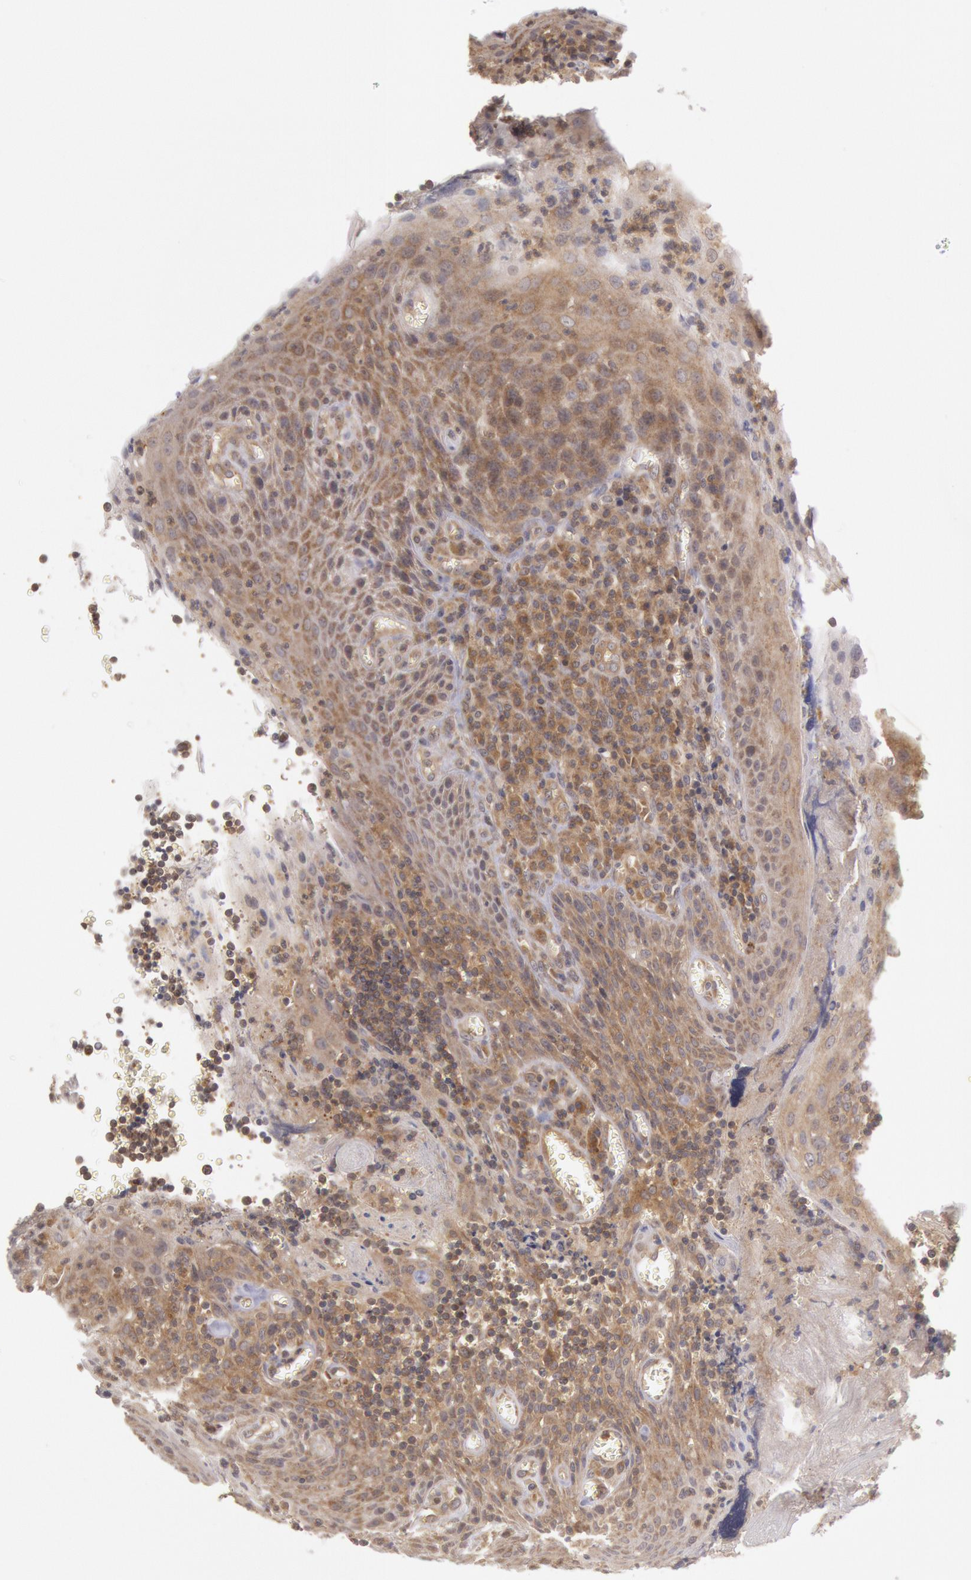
{"staining": {"intensity": "moderate", "quantity": ">75%", "location": "cytoplasmic/membranous"}, "tissue": "tonsil", "cell_type": "Germinal center cells", "image_type": "normal", "snomed": [{"axis": "morphology", "description": "Normal tissue, NOS"}, {"axis": "topography", "description": "Tonsil"}], "caption": "DAB immunohistochemical staining of unremarkable tonsil displays moderate cytoplasmic/membranous protein expression in about >75% of germinal center cells. The protein is stained brown, and the nuclei are stained in blue (DAB IHC with brightfield microscopy, high magnification).", "gene": "BRAF", "patient": {"sex": "male", "age": 20}}